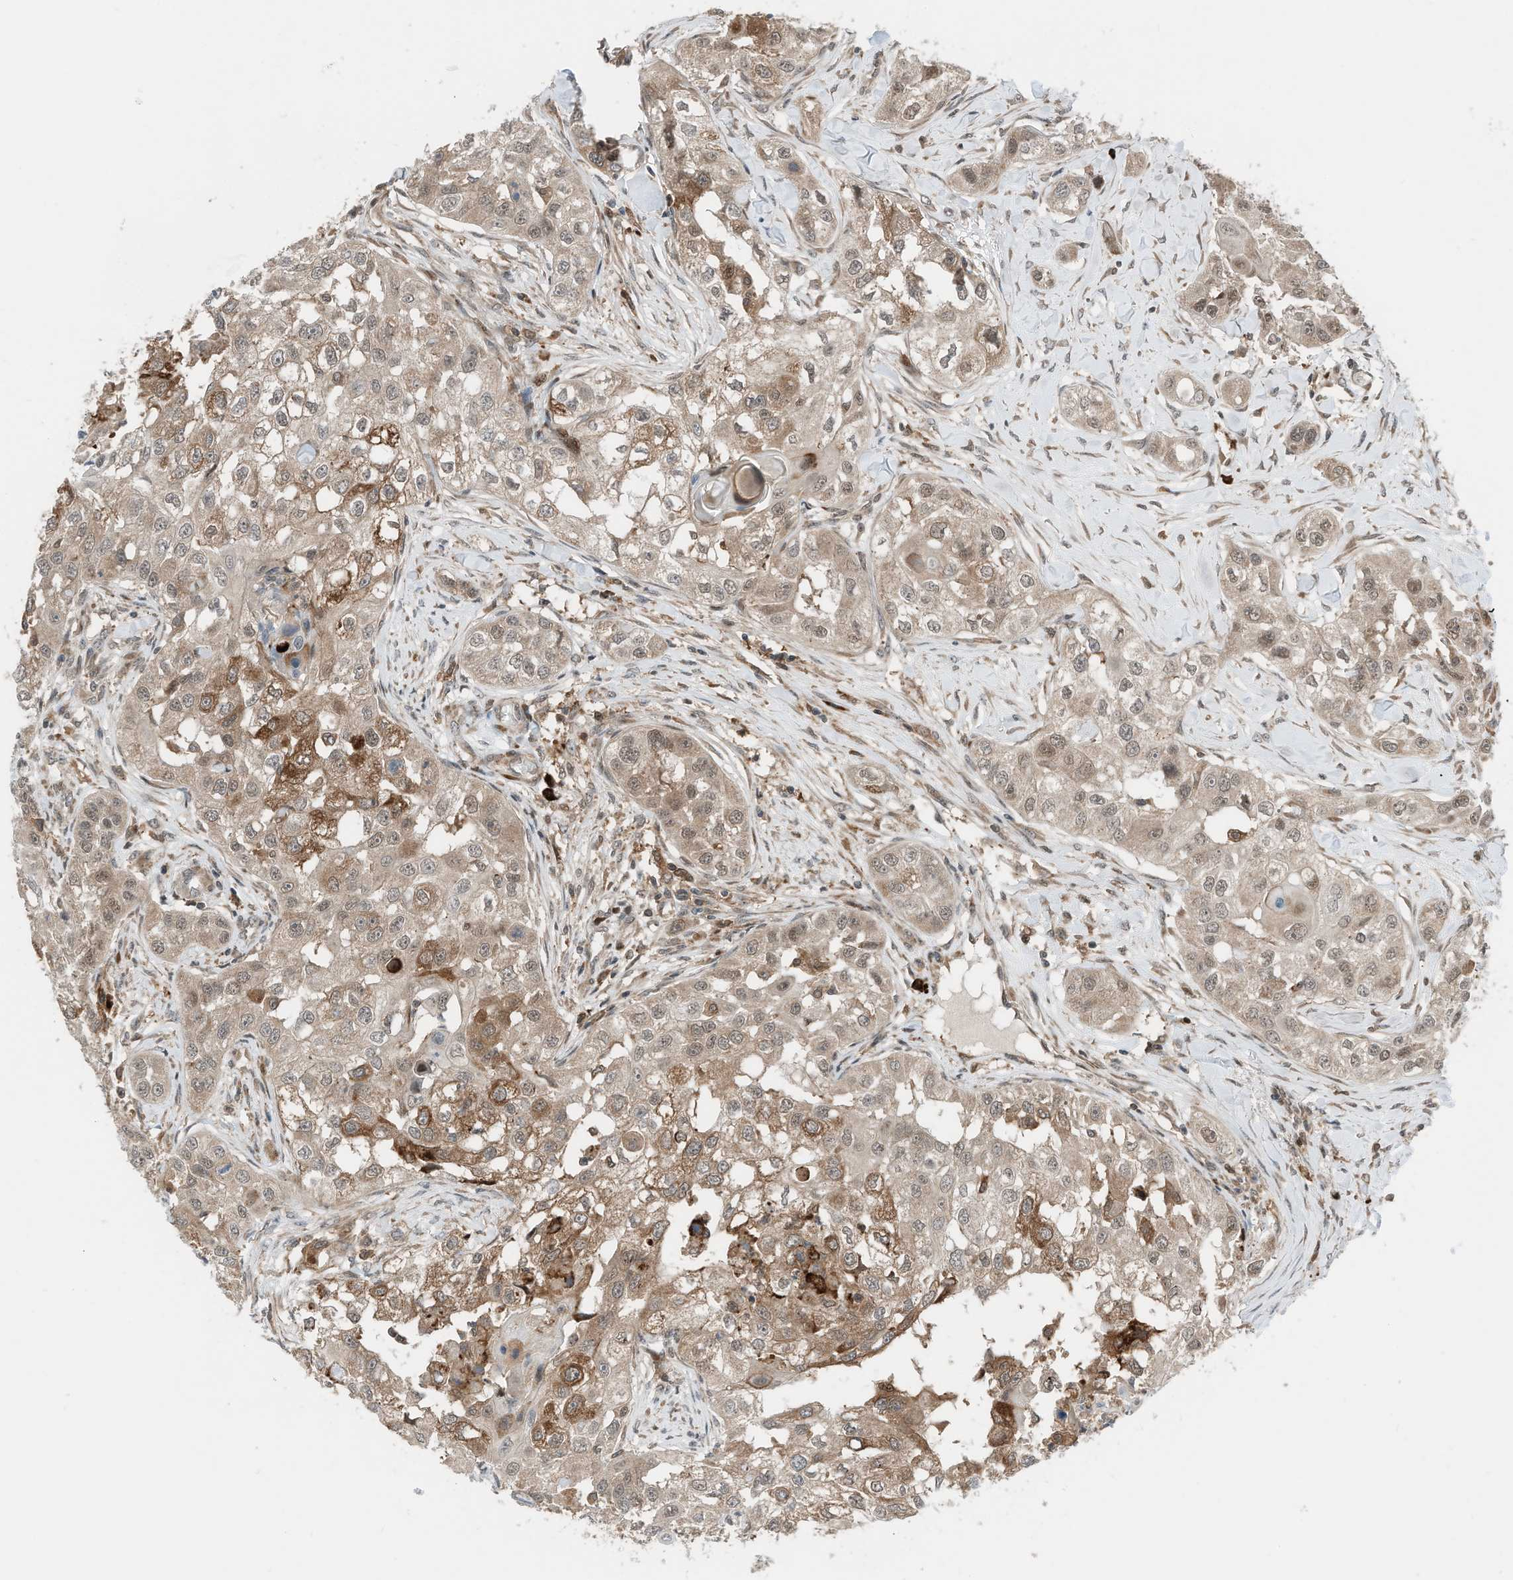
{"staining": {"intensity": "moderate", "quantity": "25%-75%", "location": "cytoplasmic/membranous,nuclear"}, "tissue": "head and neck cancer", "cell_type": "Tumor cells", "image_type": "cancer", "snomed": [{"axis": "morphology", "description": "Normal tissue, NOS"}, {"axis": "morphology", "description": "Squamous cell carcinoma, NOS"}, {"axis": "topography", "description": "Skeletal muscle"}, {"axis": "topography", "description": "Head-Neck"}], "caption": "Human head and neck squamous cell carcinoma stained with a brown dye exhibits moderate cytoplasmic/membranous and nuclear positive staining in approximately 25%-75% of tumor cells.", "gene": "RMND1", "patient": {"sex": "male", "age": 51}}